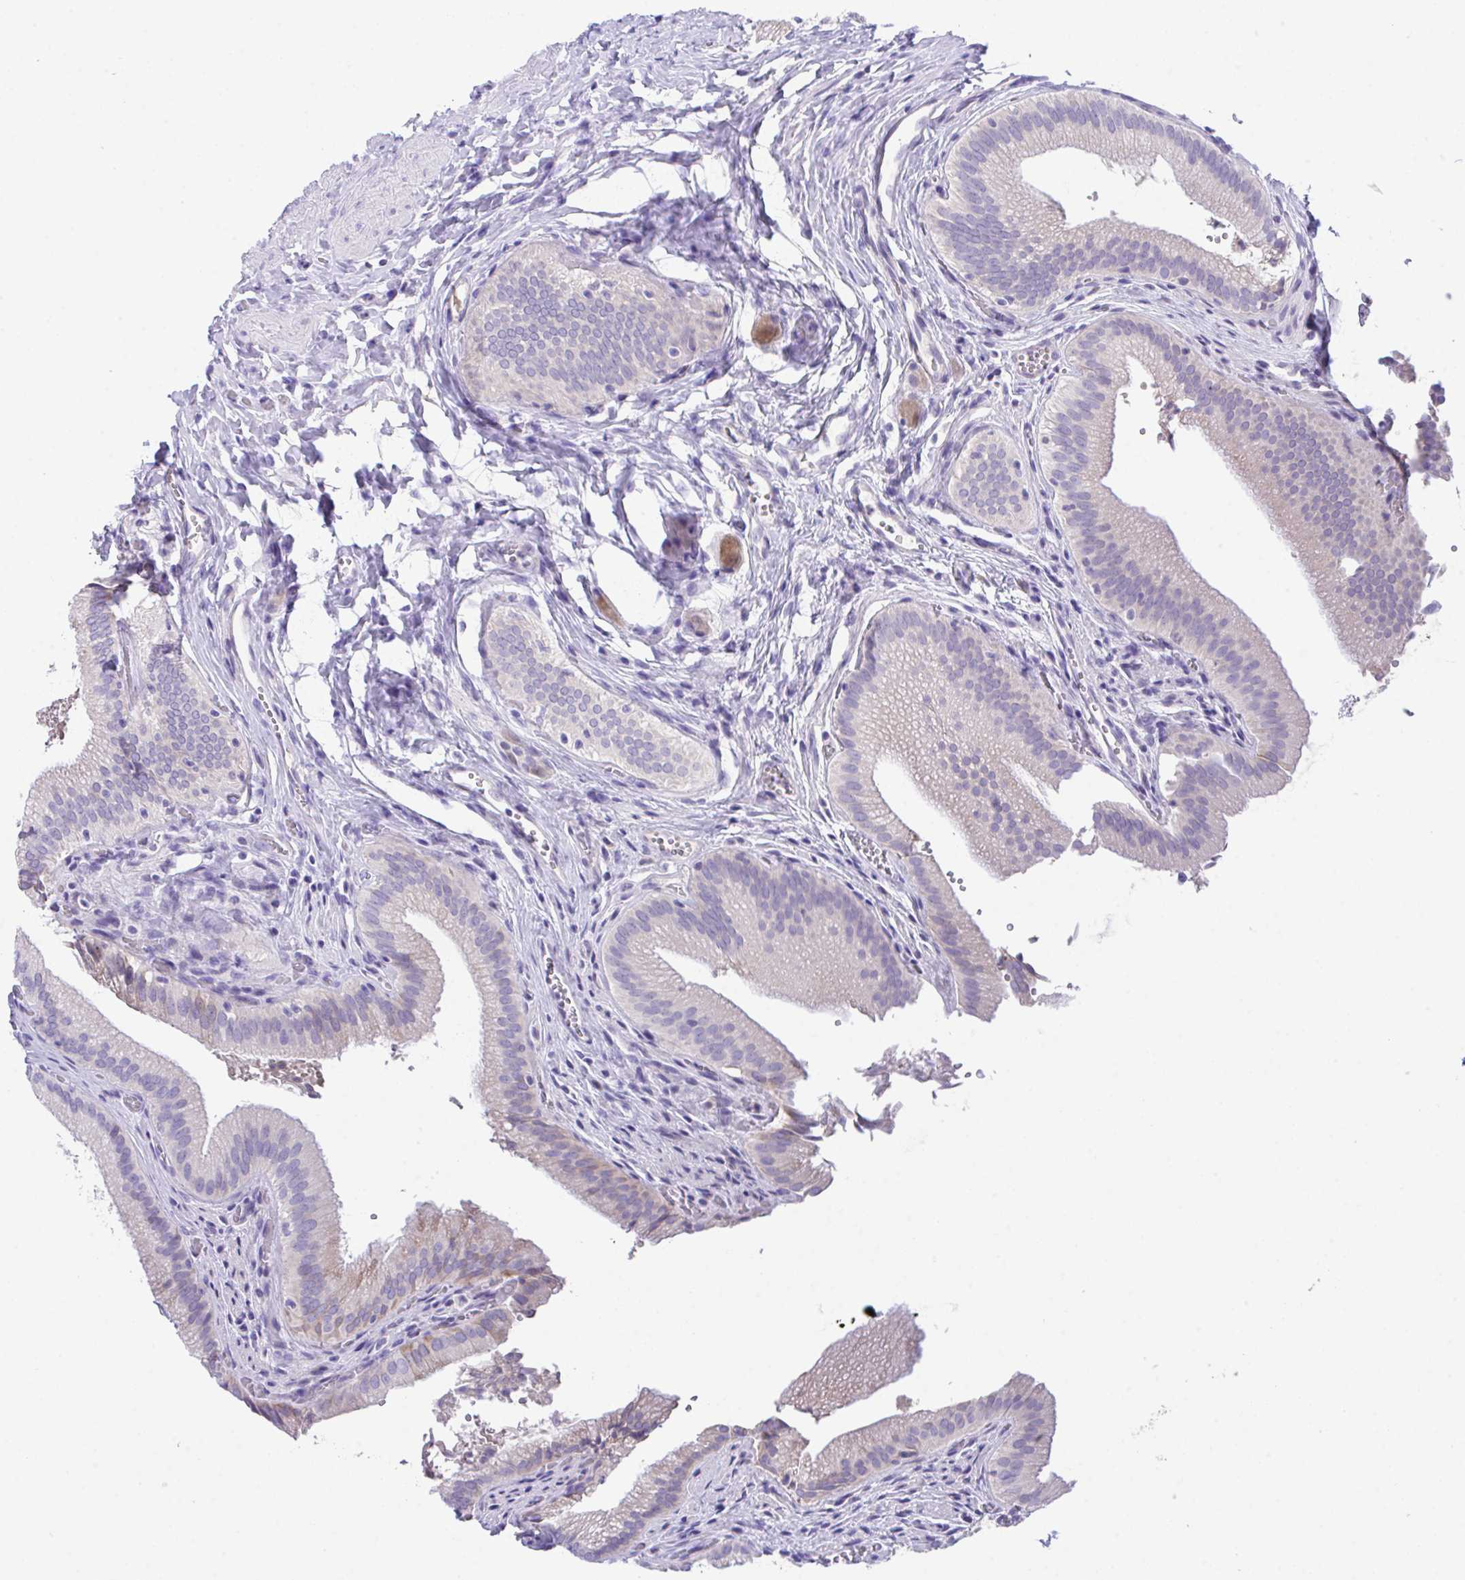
{"staining": {"intensity": "negative", "quantity": "none", "location": "none"}, "tissue": "gallbladder", "cell_type": "Glandular cells", "image_type": "normal", "snomed": [{"axis": "morphology", "description": "Normal tissue, NOS"}, {"axis": "topography", "description": "Gallbladder"}, {"axis": "topography", "description": "Peripheral nerve tissue"}], "caption": "An image of gallbladder stained for a protein demonstrates no brown staining in glandular cells. Nuclei are stained in blue.", "gene": "HOXB4", "patient": {"sex": "male", "age": 17}}